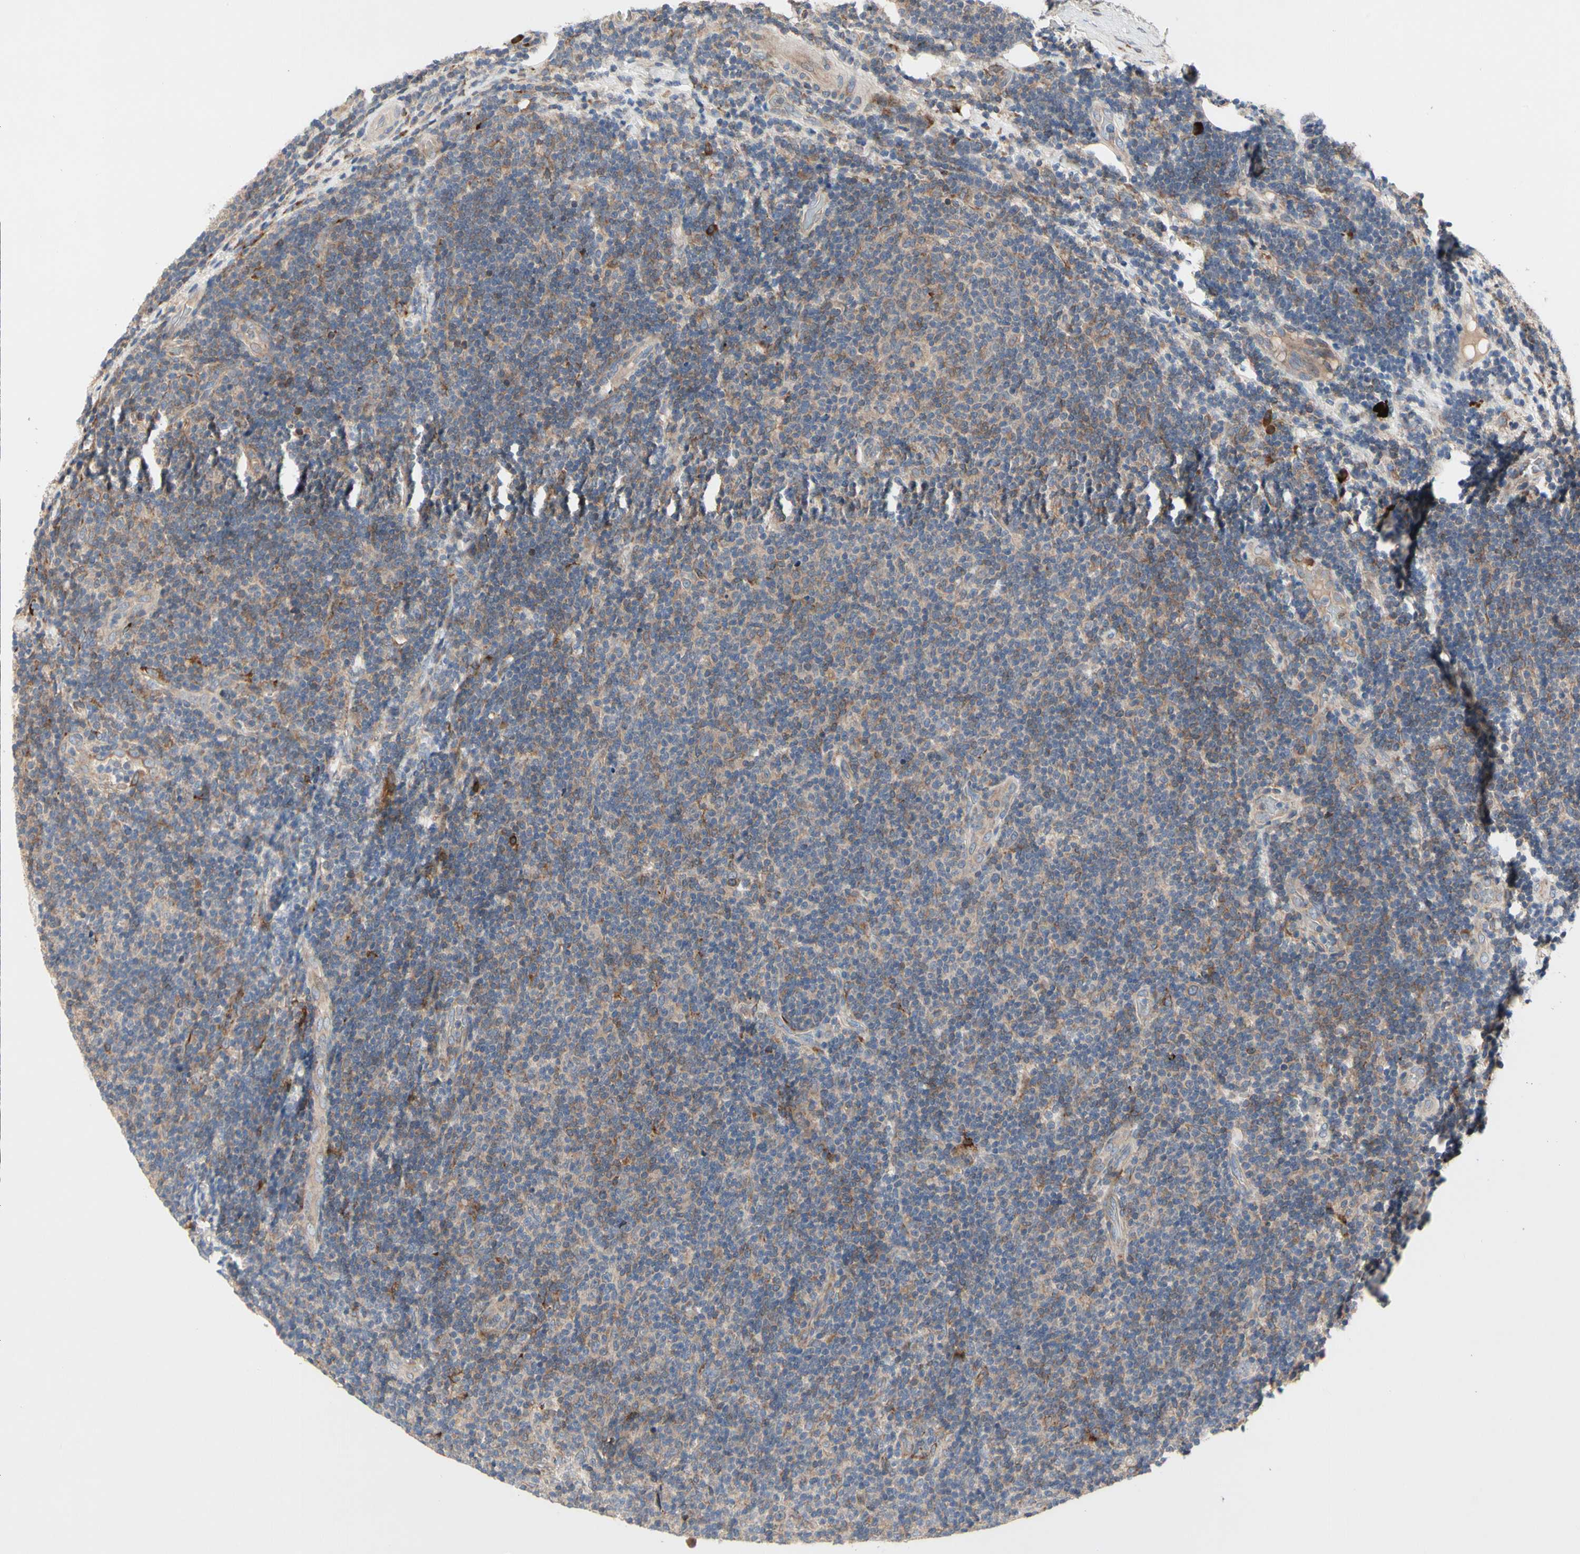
{"staining": {"intensity": "weak", "quantity": "25%-75%", "location": "cytoplasmic/membranous"}, "tissue": "lymphoma", "cell_type": "Tumor cells", "image_type": "cancer", "snomed": [{"axis": "morphology", "description": "Malignant lymphoma, non-Hodgkin's type, Low grade"}, {"axis": "topography", "description": "Lymph node"}], "caption": "Immunohistochemical staining of human malignant lymphoma, non-Hodgkin's type (low-grade) exhibits low levels of weak cytoplasmic/membranous protein positivity in about 25%-75% of tumor cells.", "gene": "MMEL1", "patient": {"sex": "male", "age": 83}}